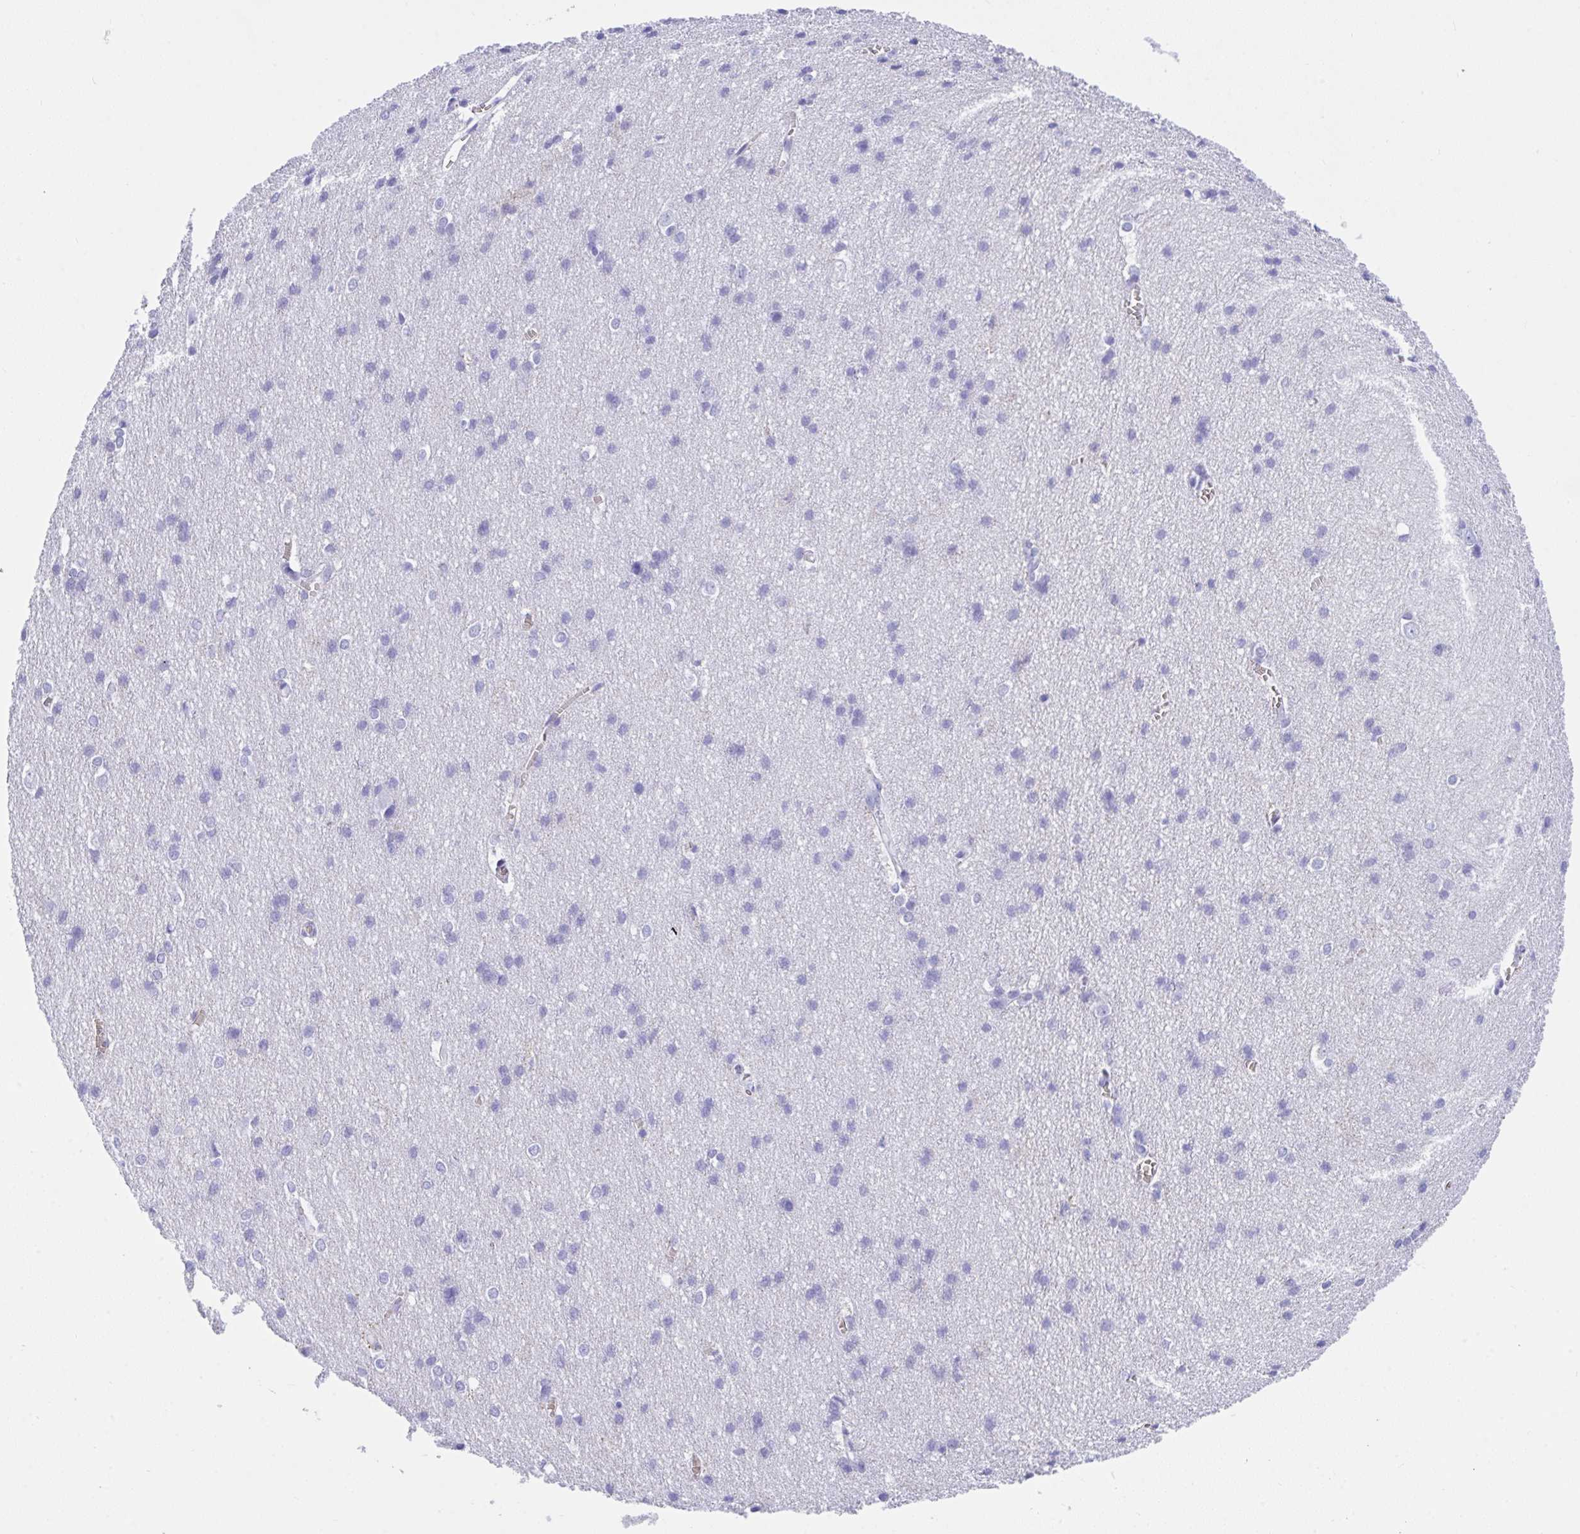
{"staining": {"intensity": "negative", "quantity": "none", "location": "none"}, "tissue": "cerebral cortex", "cell_type": "Endothelial cells", "image_type": "normal", "snomed": [{"axis": "morphology", "description": "Normal tissue, NOS"}, {"axis": "topography", "description": "Cerebral cortex"}], "caption": "High magnification brightfield microscopy of benign cerebral cortex stained with DAB (brown) and counterstained with hematoxylin (blue): endothelial cells show no significant positivity. (Stains: DAB immunohistochemistry with hematoxylin counter stain, Microscopy: brightfield microscopy at high magnification).", "gene": "ANK1", "patient": {"sex": "male", "age": 37}}